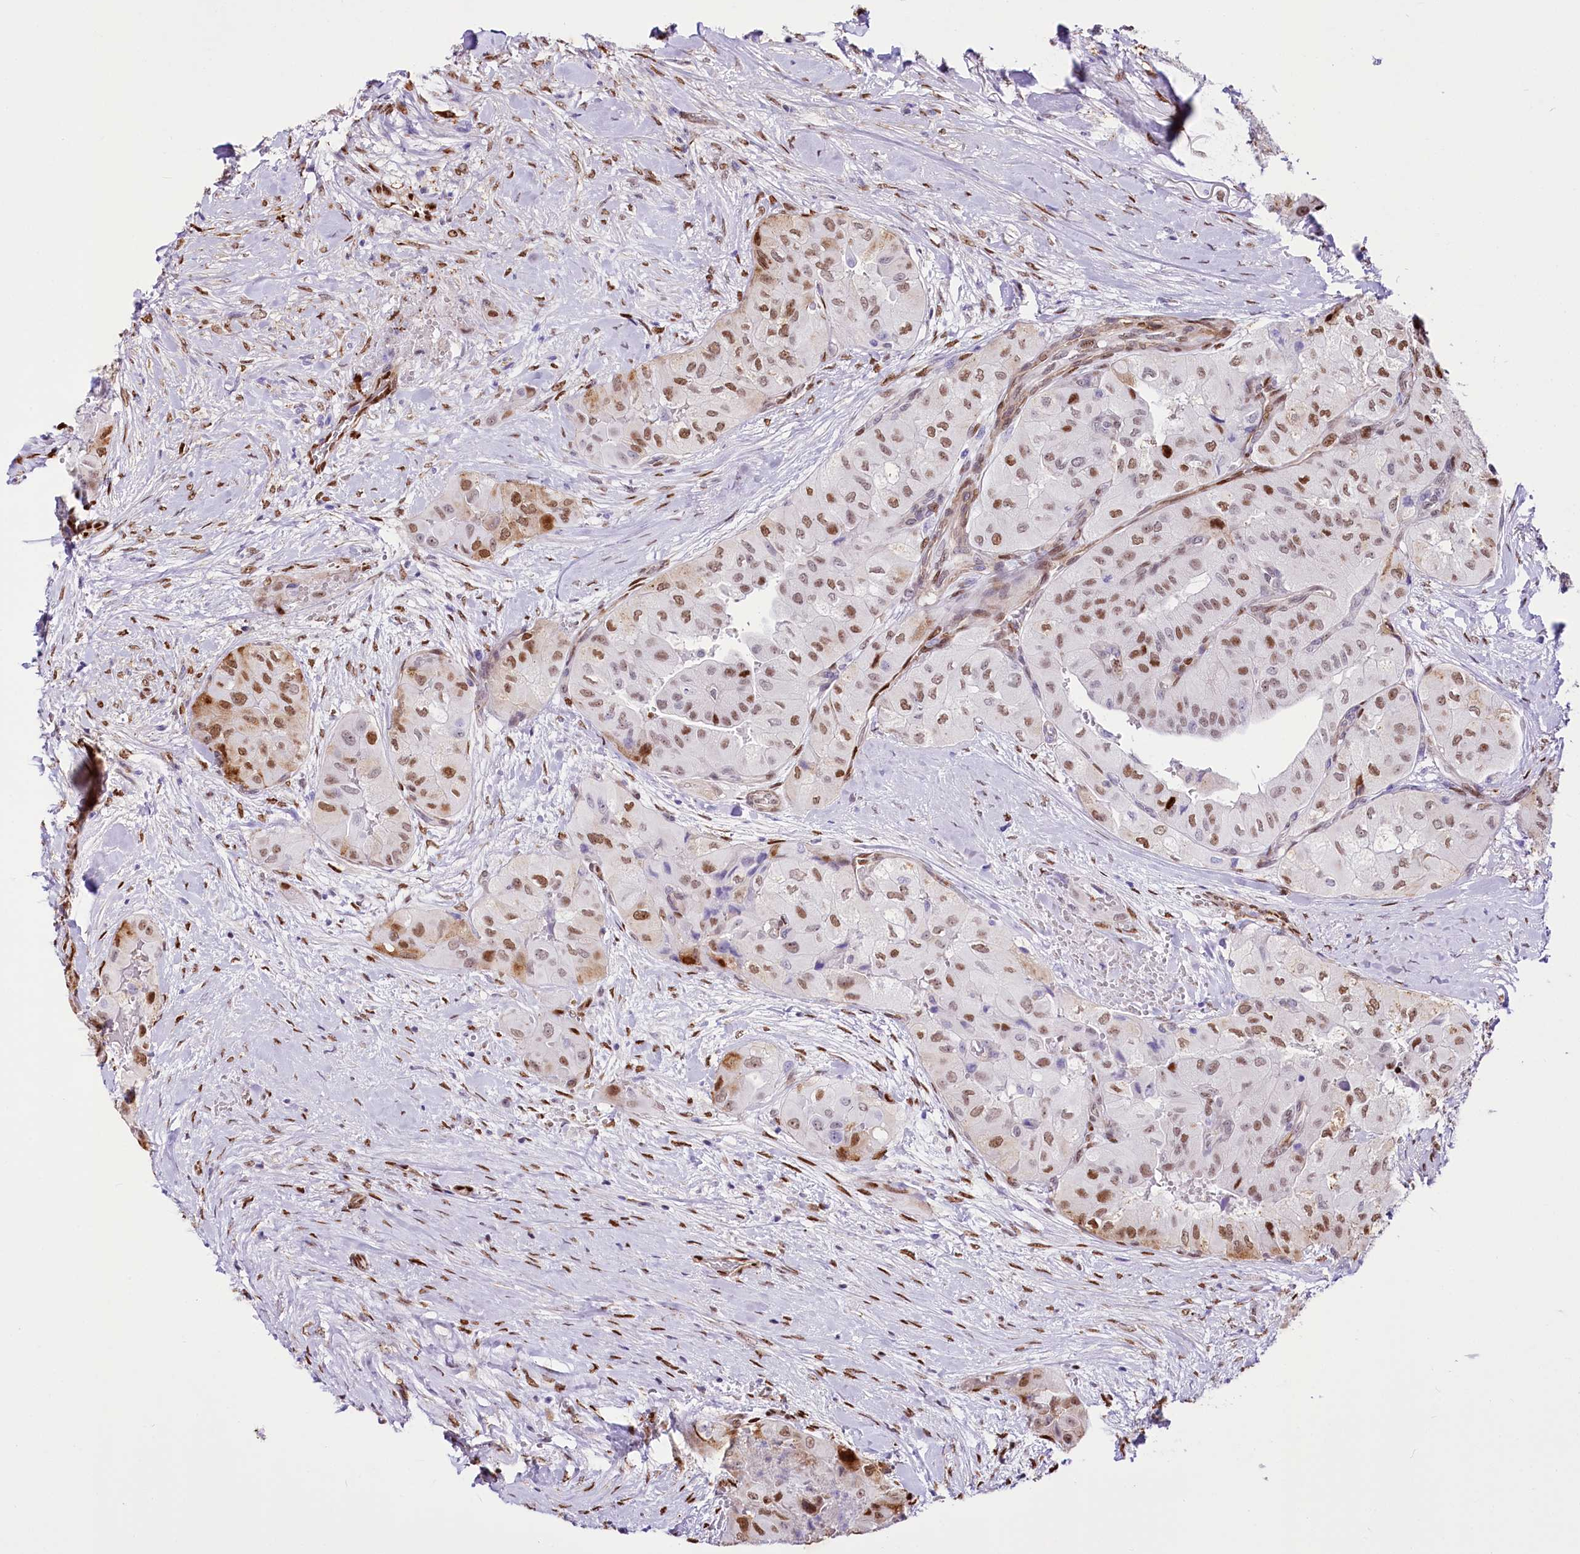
{"staining": {"intensity": "moderate", "quantity": ">75%", "location": "cytoplasmic/membranous,nuclear"}, "tissue": "thyroid cancer", "cell_type": "Tumor cells", "image_type": "cancer", "snomed": [{"axis": "morphology", "description": "Papillary adenocarcinoma, NOS"}, {"axis": "topography", "description": "Thyroid gland"}], "caption": "Human thyroid cancer (papillary adenocarcinoma) stained with a protein marker reveals moderate staining in tumor cells.", "gene": "PTMS", "patient": {"sex": "female", "age": 59}}